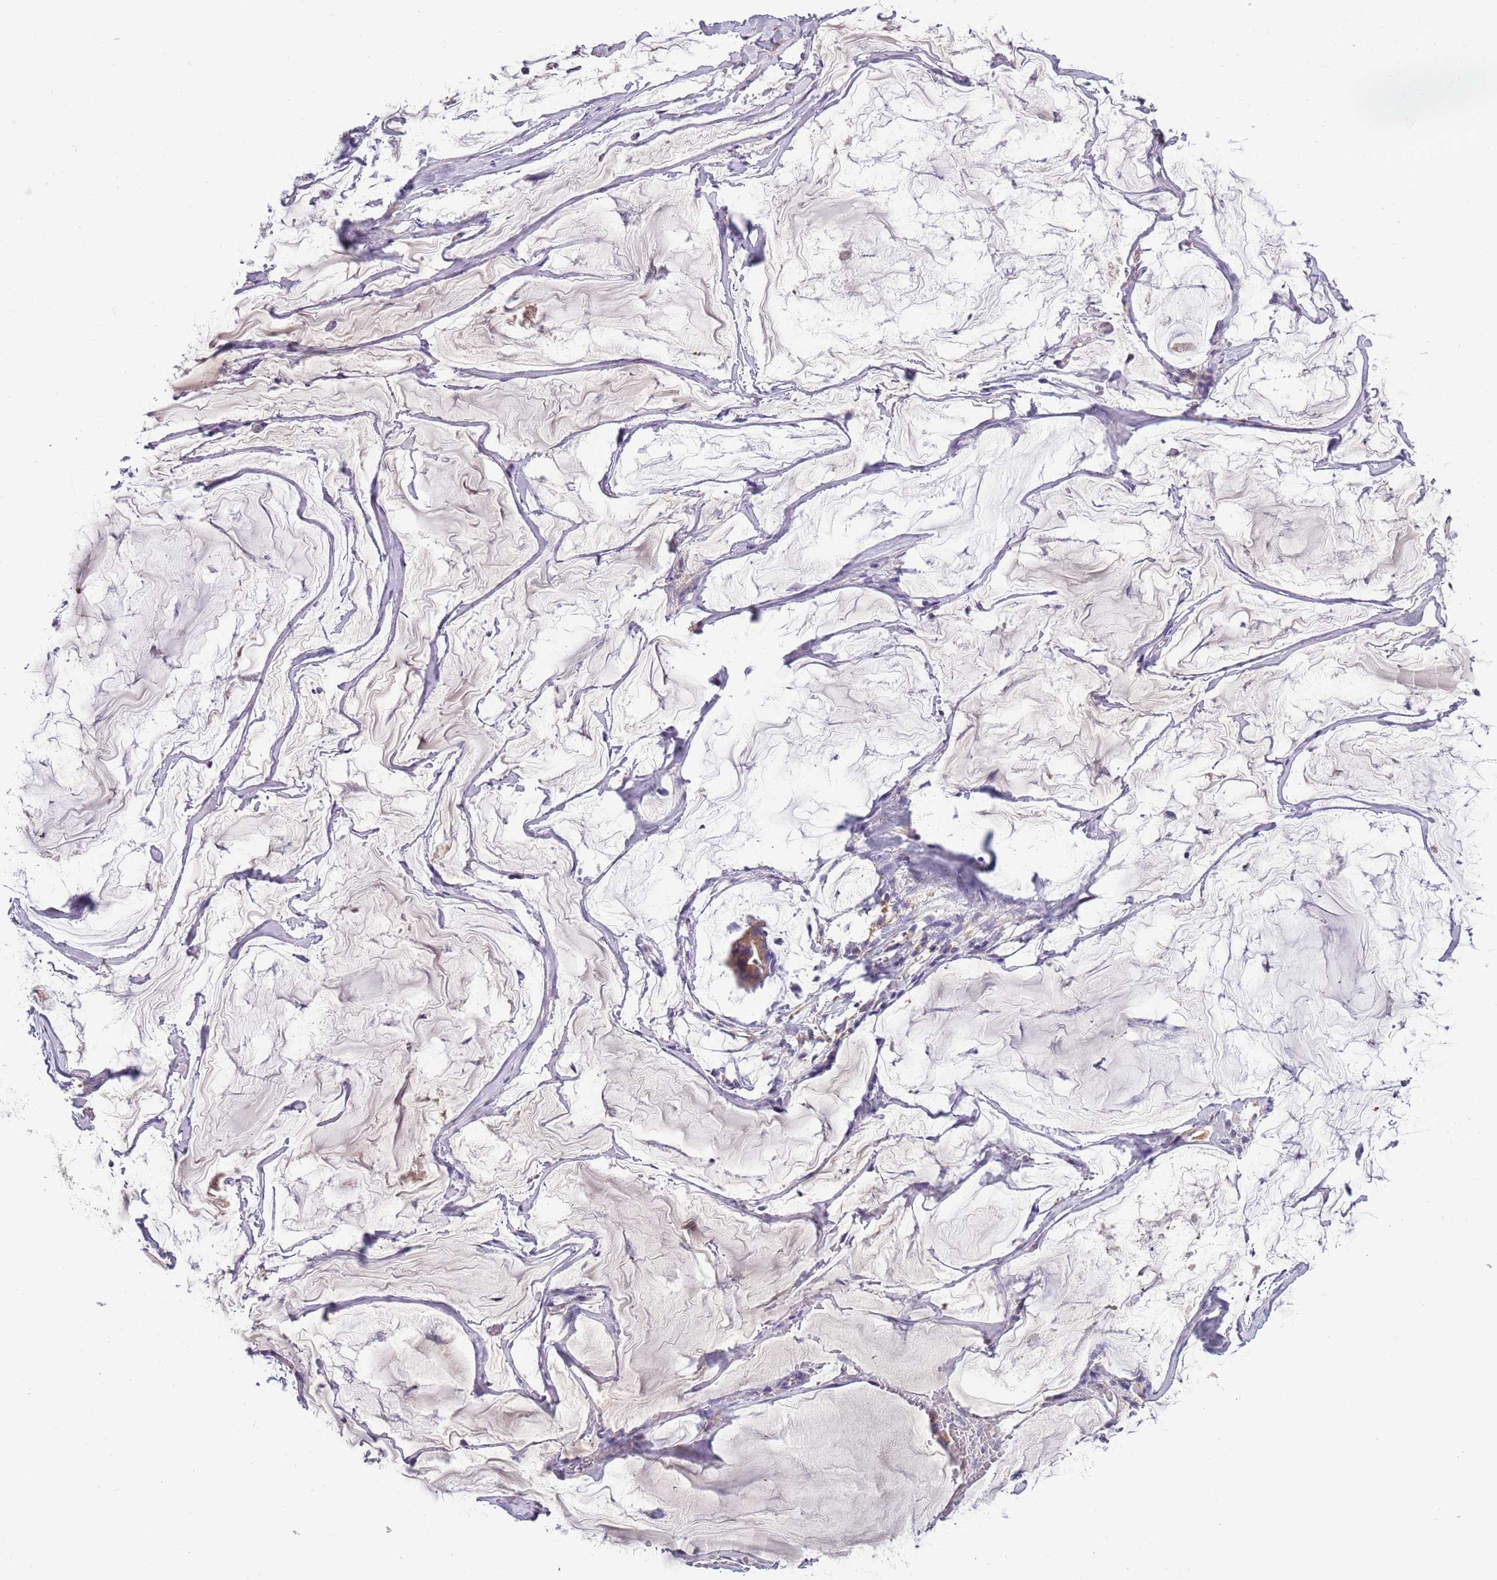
{"staining": {"intensity": "weak", "quantity": "<25%", "location": "cytoplasmic/membranous"}, "tissue": "ovarian cancer", "cell_type": "Tumor cells", "image_type": "cancer", "snomed": [{"axis": "morphology", "description": "Cystadenocarcinoma, mucinous, NOS"}, {"axis": "topography", "description": "Ovary"}], "caption": "Immunohistochemistry (IHC) of human mucinous cystadenocarcinoma (ovarian) demonstrates no positivity in tumor cells. (DAB immunohistochemistry visualized using brightfield microscopy, high magnification).", "gene": "HES3", "patient": {"sex": "female", "age": 73}}